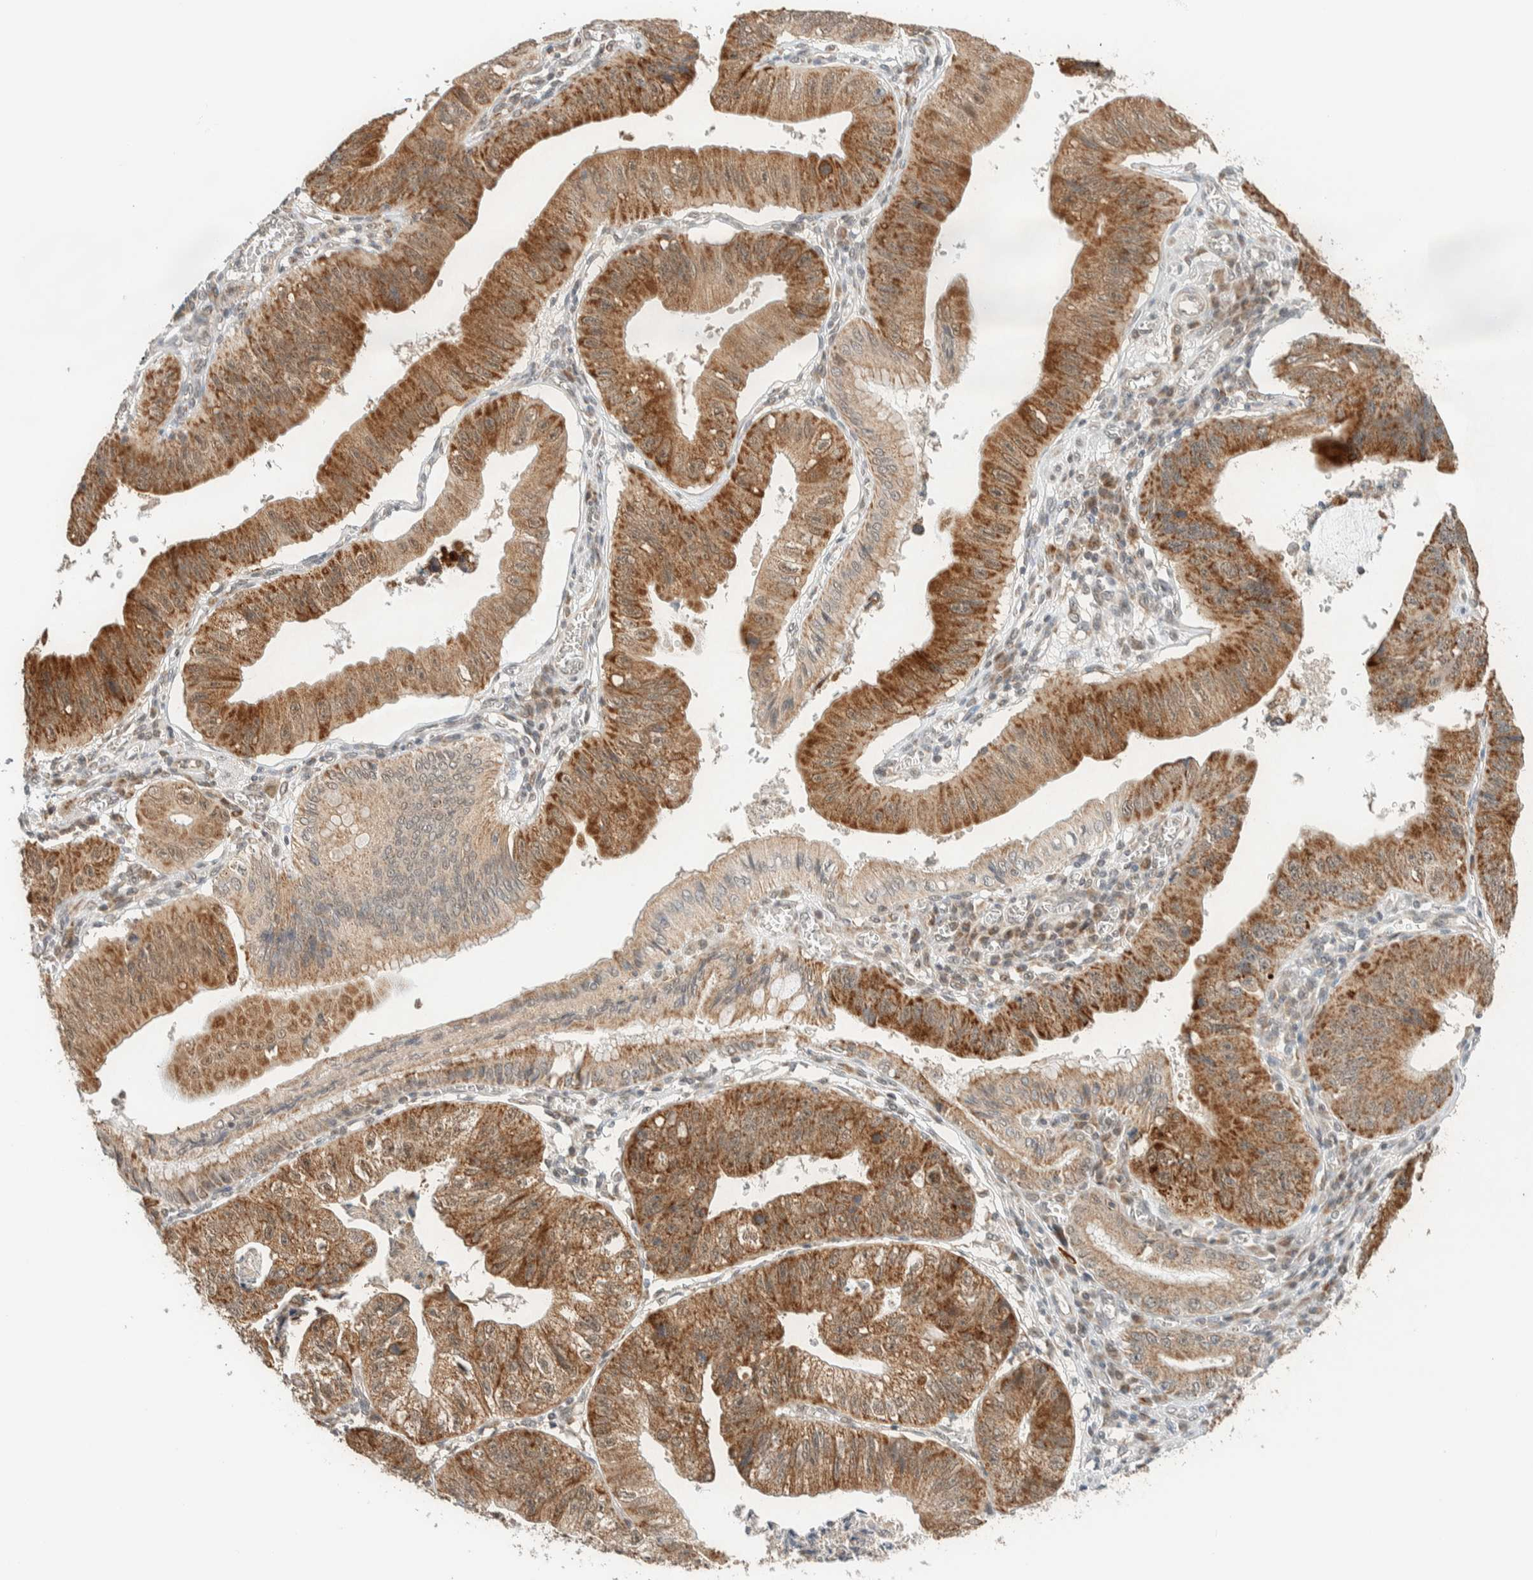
{"staining": {"intensity": "strong", "quantity": ">75%", "location": "cytoplasmic/membranous"}, "tissue": "stomach cancer", "cell_type": "Tumor cells", "image_type": "cancer", "snomed": [{"axis": "morphology", "description": "Adenocarcinoma, NOS"}, {"axis": "topography", "description": "Stomach"}], "caption": "This histopathology image demonstrates immunohistochemistry staining of human stomach cancer, with high strong cytoplasmic/membranous positivity in approximately >75% of tumor cells.", "gene": "MRPL41", "patient": {"sex": "male", "age": 59}}